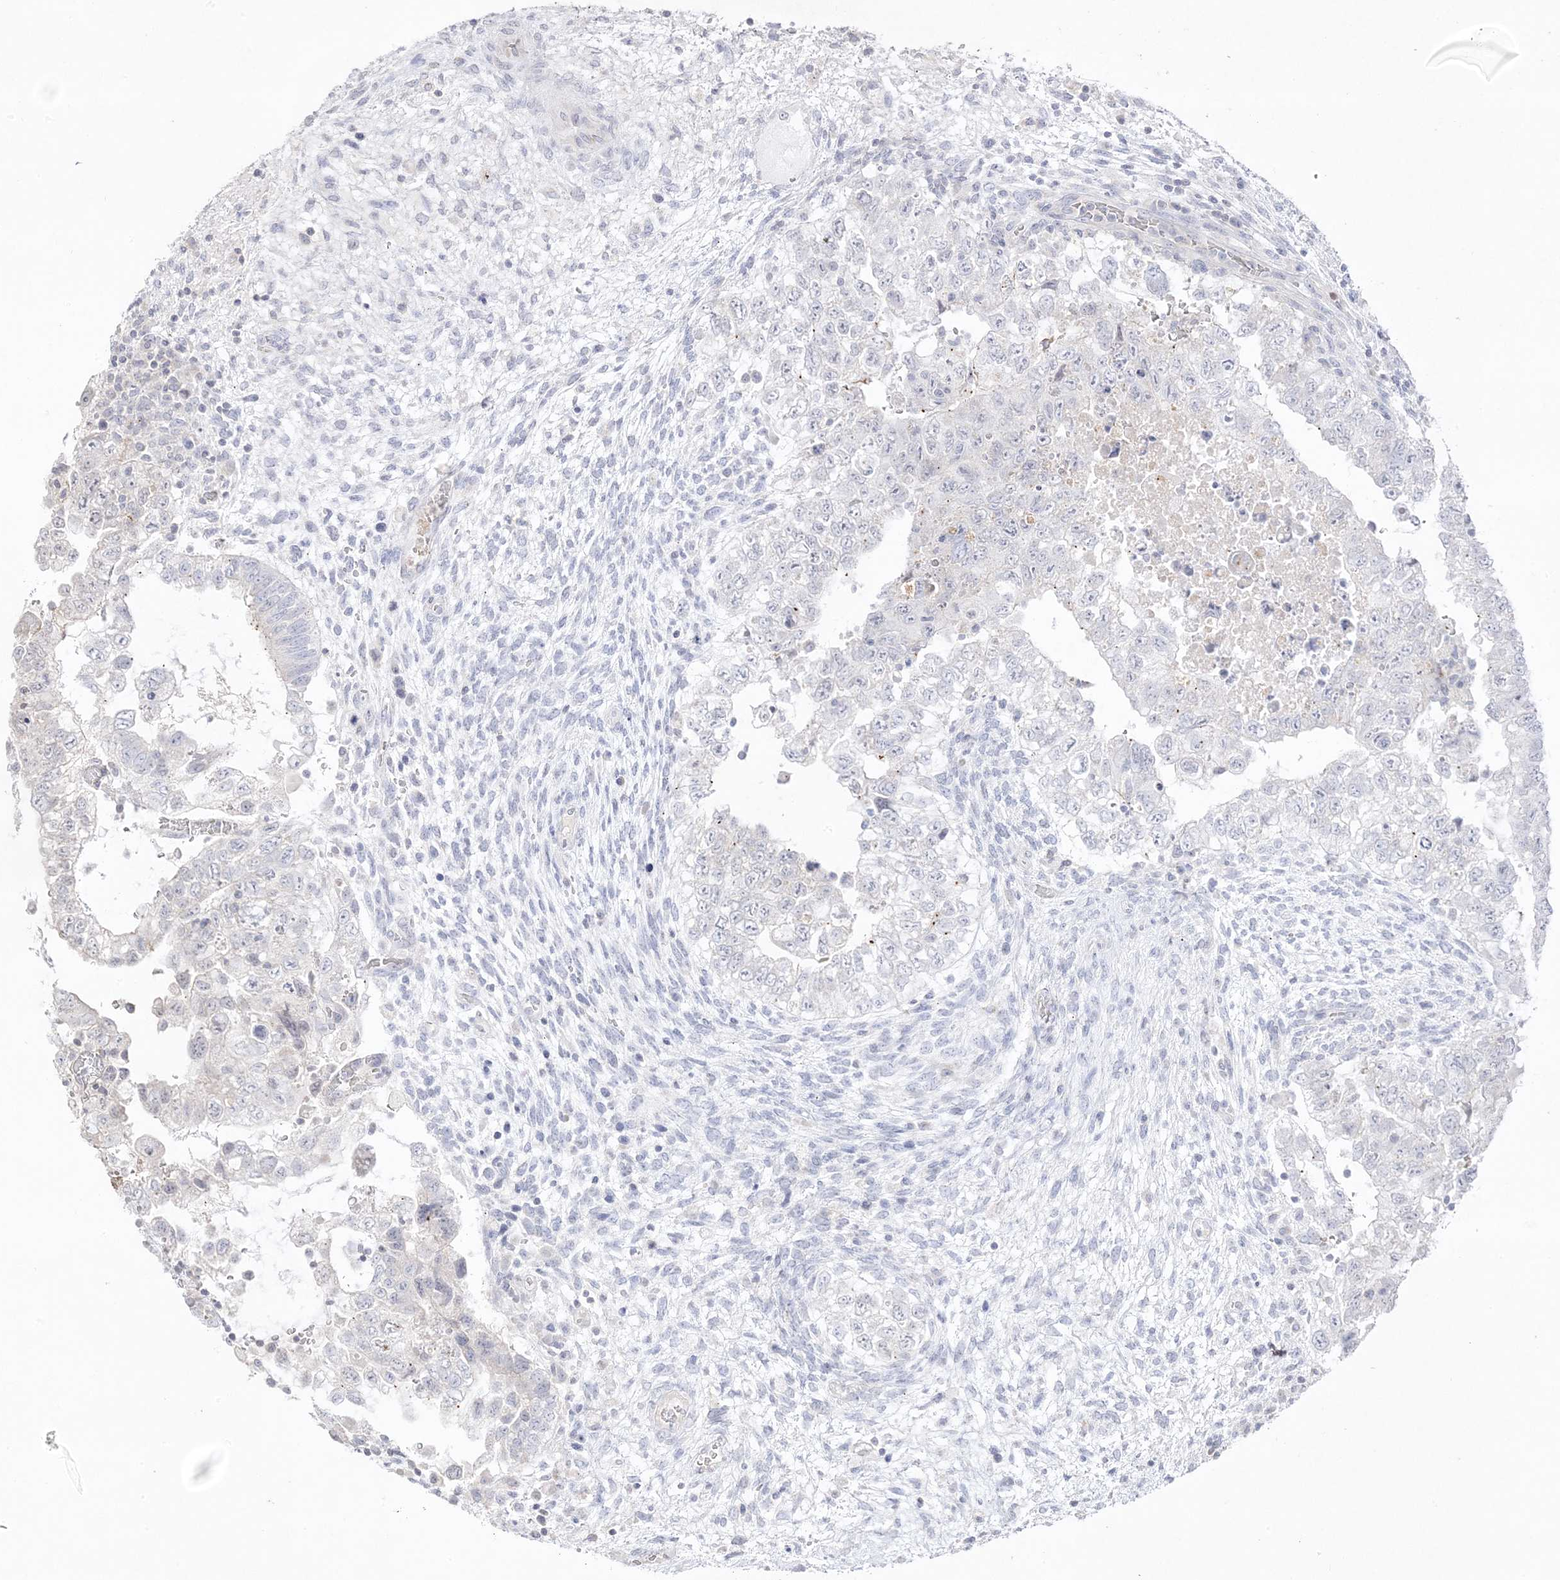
{"staining": {"intensity": "negative", "quantity": "none", "location": "none"}, "tissue": "testis cancer", "cell_type": "Tumor cells", "image_type": "cancer", "snomed": [{"axis": "morphology", "description": "Carcinoma, Embryonal, NOS"}, {"axis": "topography", "description": "Testis"}], "caption": "Immunohistochemistry of testis embryonal carcinoma exhibits no positivity in tumor cells. The staining was performed using DAB to visualize the protein expression in brown, while the nuclei were stained in blue with hematoxylin (Magnification: 20x).", "gene": "TRANK1", "patient": {"sex": "male", "age": 37}}